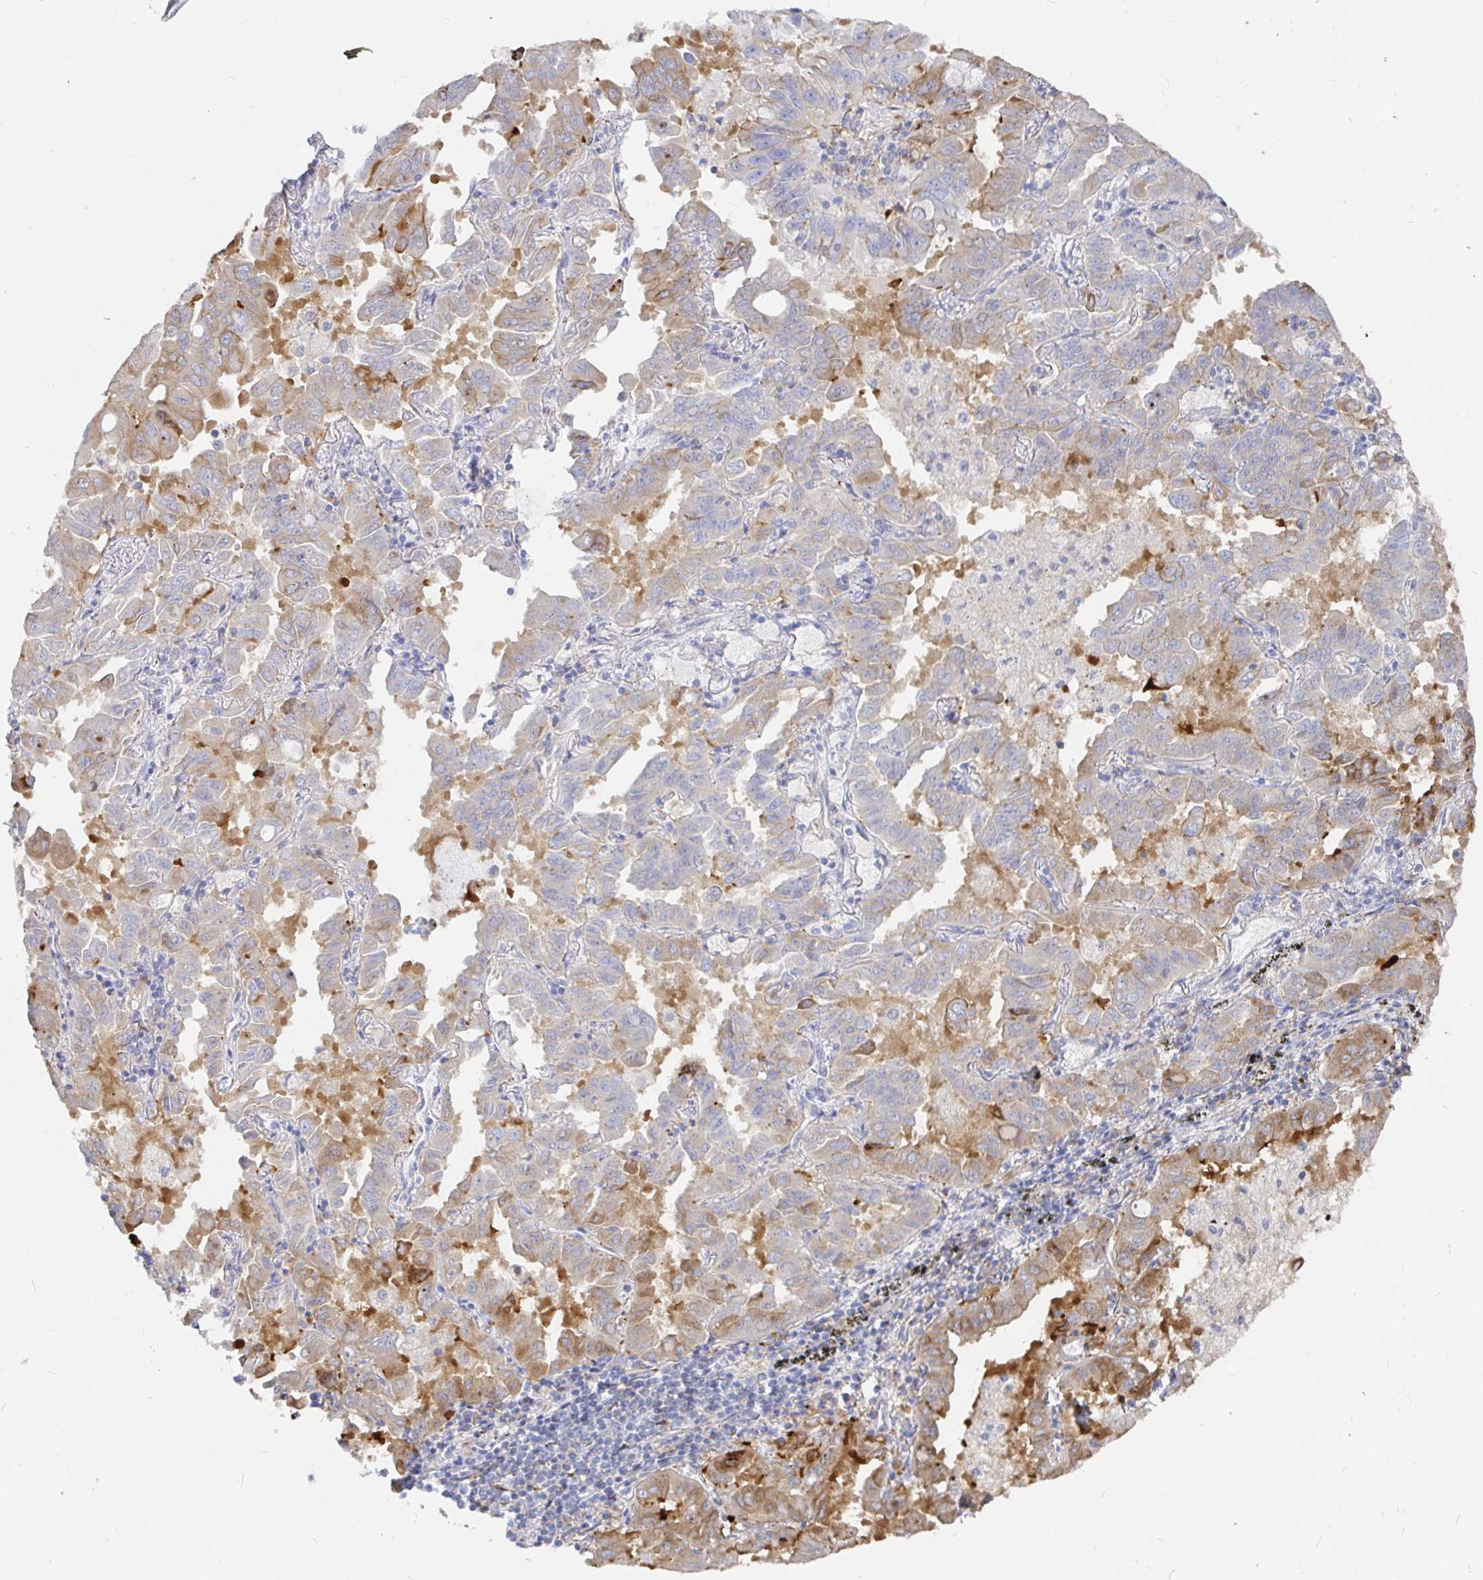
{"staining": {"intensity": "weak", "quantity": "25%-75%", "location": "cytoplasmic/membranous"}, "tissue": "lung cancer", "cell_type": "Tumor cells", "image_type": "cancer", "snomed": [{"axis": "morphology", "description": "Adenocarcinoma, NOS"}, {"axis": "topography", "description": "Lung"}], "caption": "The photomicrograph displays immunohistochemical staining of lung cancer (adenocarcinoma). There is weak cytoplasmic/membranous positivity is present in about 25%-75% of tumor cells.", "gene": "KCTD19", "patient": {"sex": "male", "age": 64}}